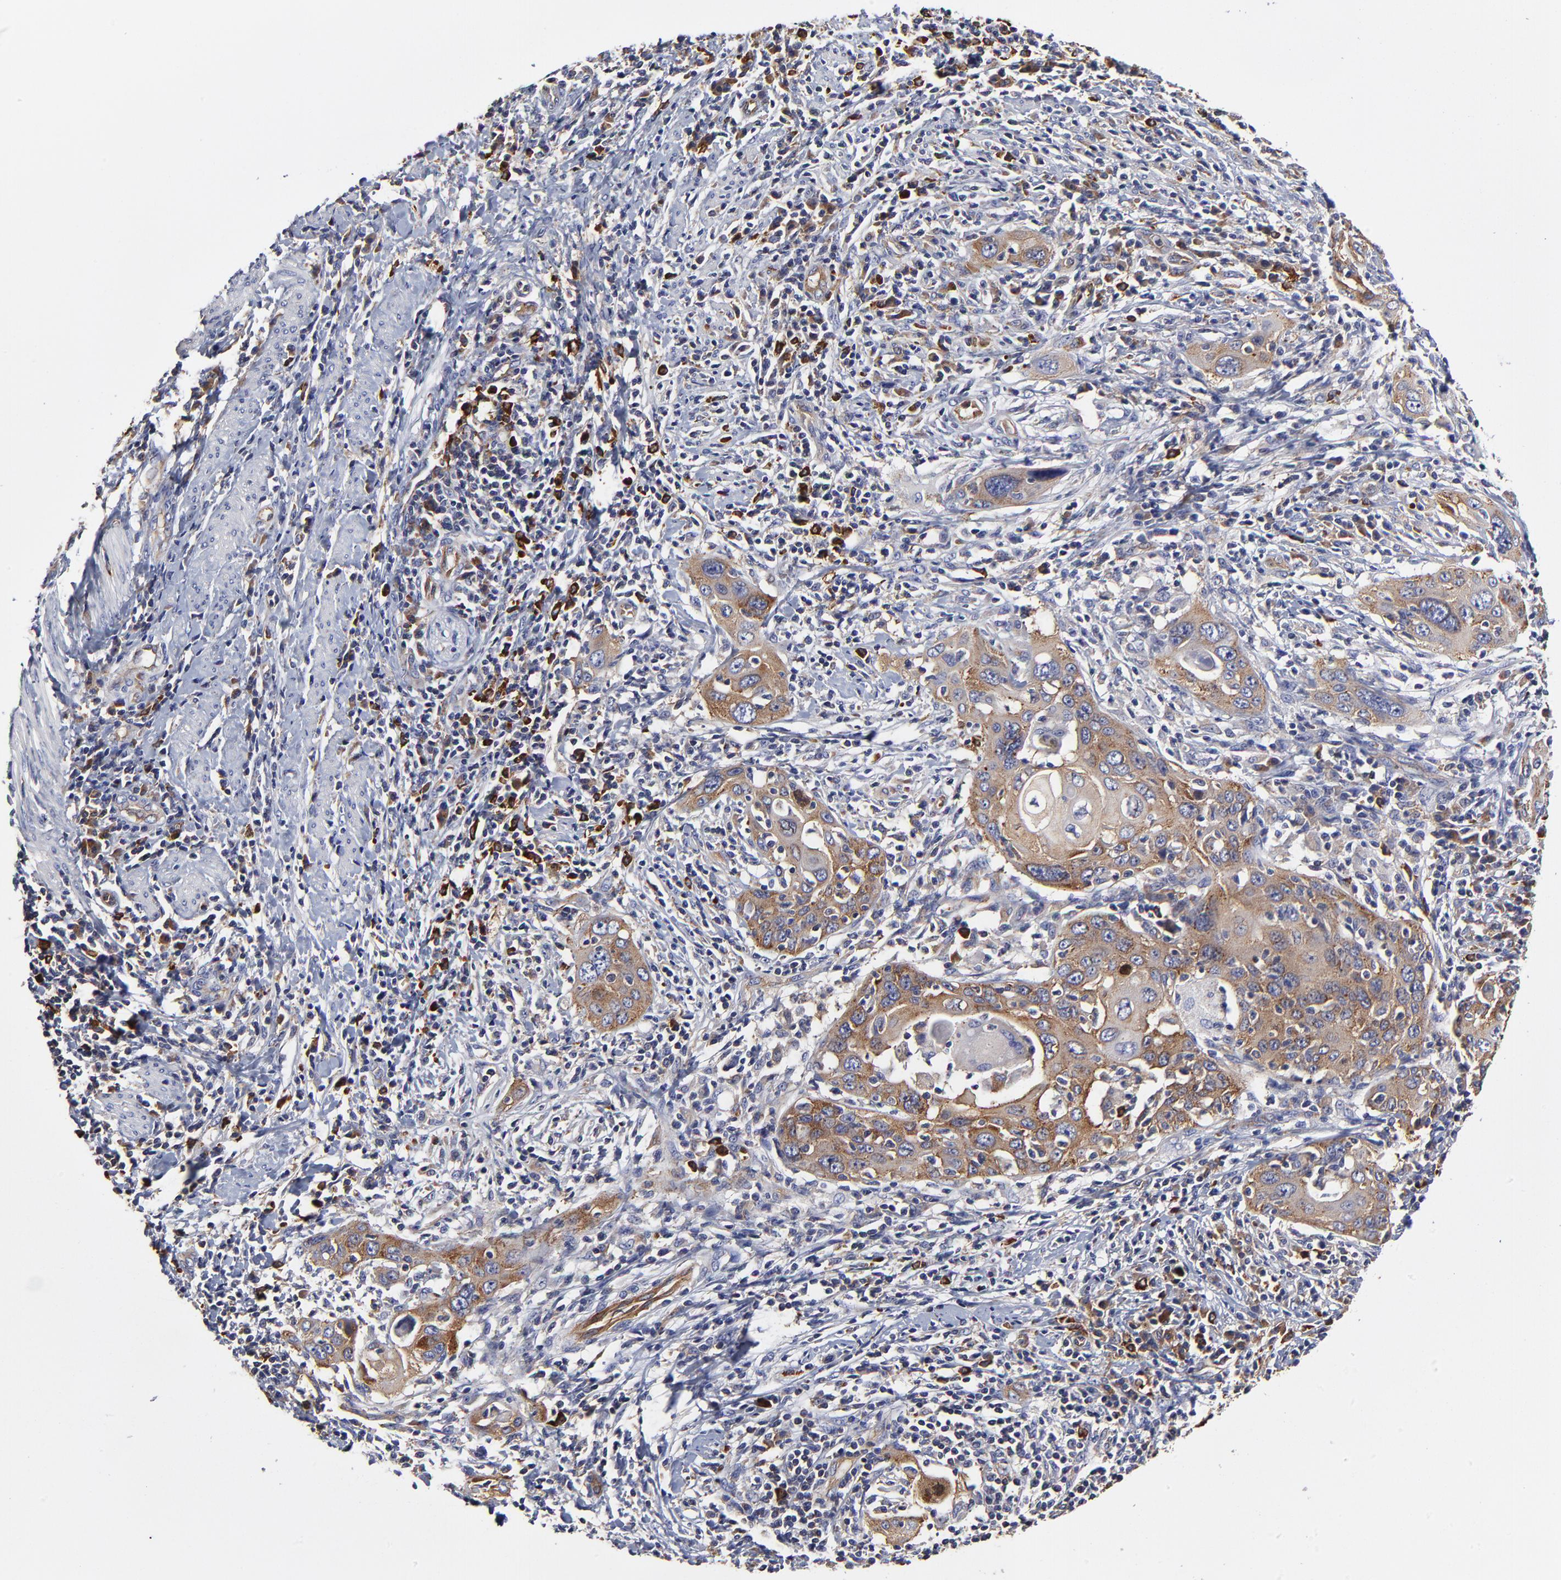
{"staining": {"intensity": "moderate", "quantity": ">75%", "location": "cytoplasmic/membranous"}, "tissue": "cervical cancer", "cell_type": "Tumor cells", "image_type": "cancer", "snomed": [{"axis": "morphology", "description": "Squamous cell carcinoma, NOS"}, {"axis": "topography", "description": "Cervix"}], "caption": "Protein positivity by immunohistochemistry (IHC) displays moderate cytoplasmic/membranous staining in about >75% of tumor cells in cervical cancer (squamous cell carcinoma).", "gene": "CD2AP", "patient": {"sex": "female", "age": 54}}